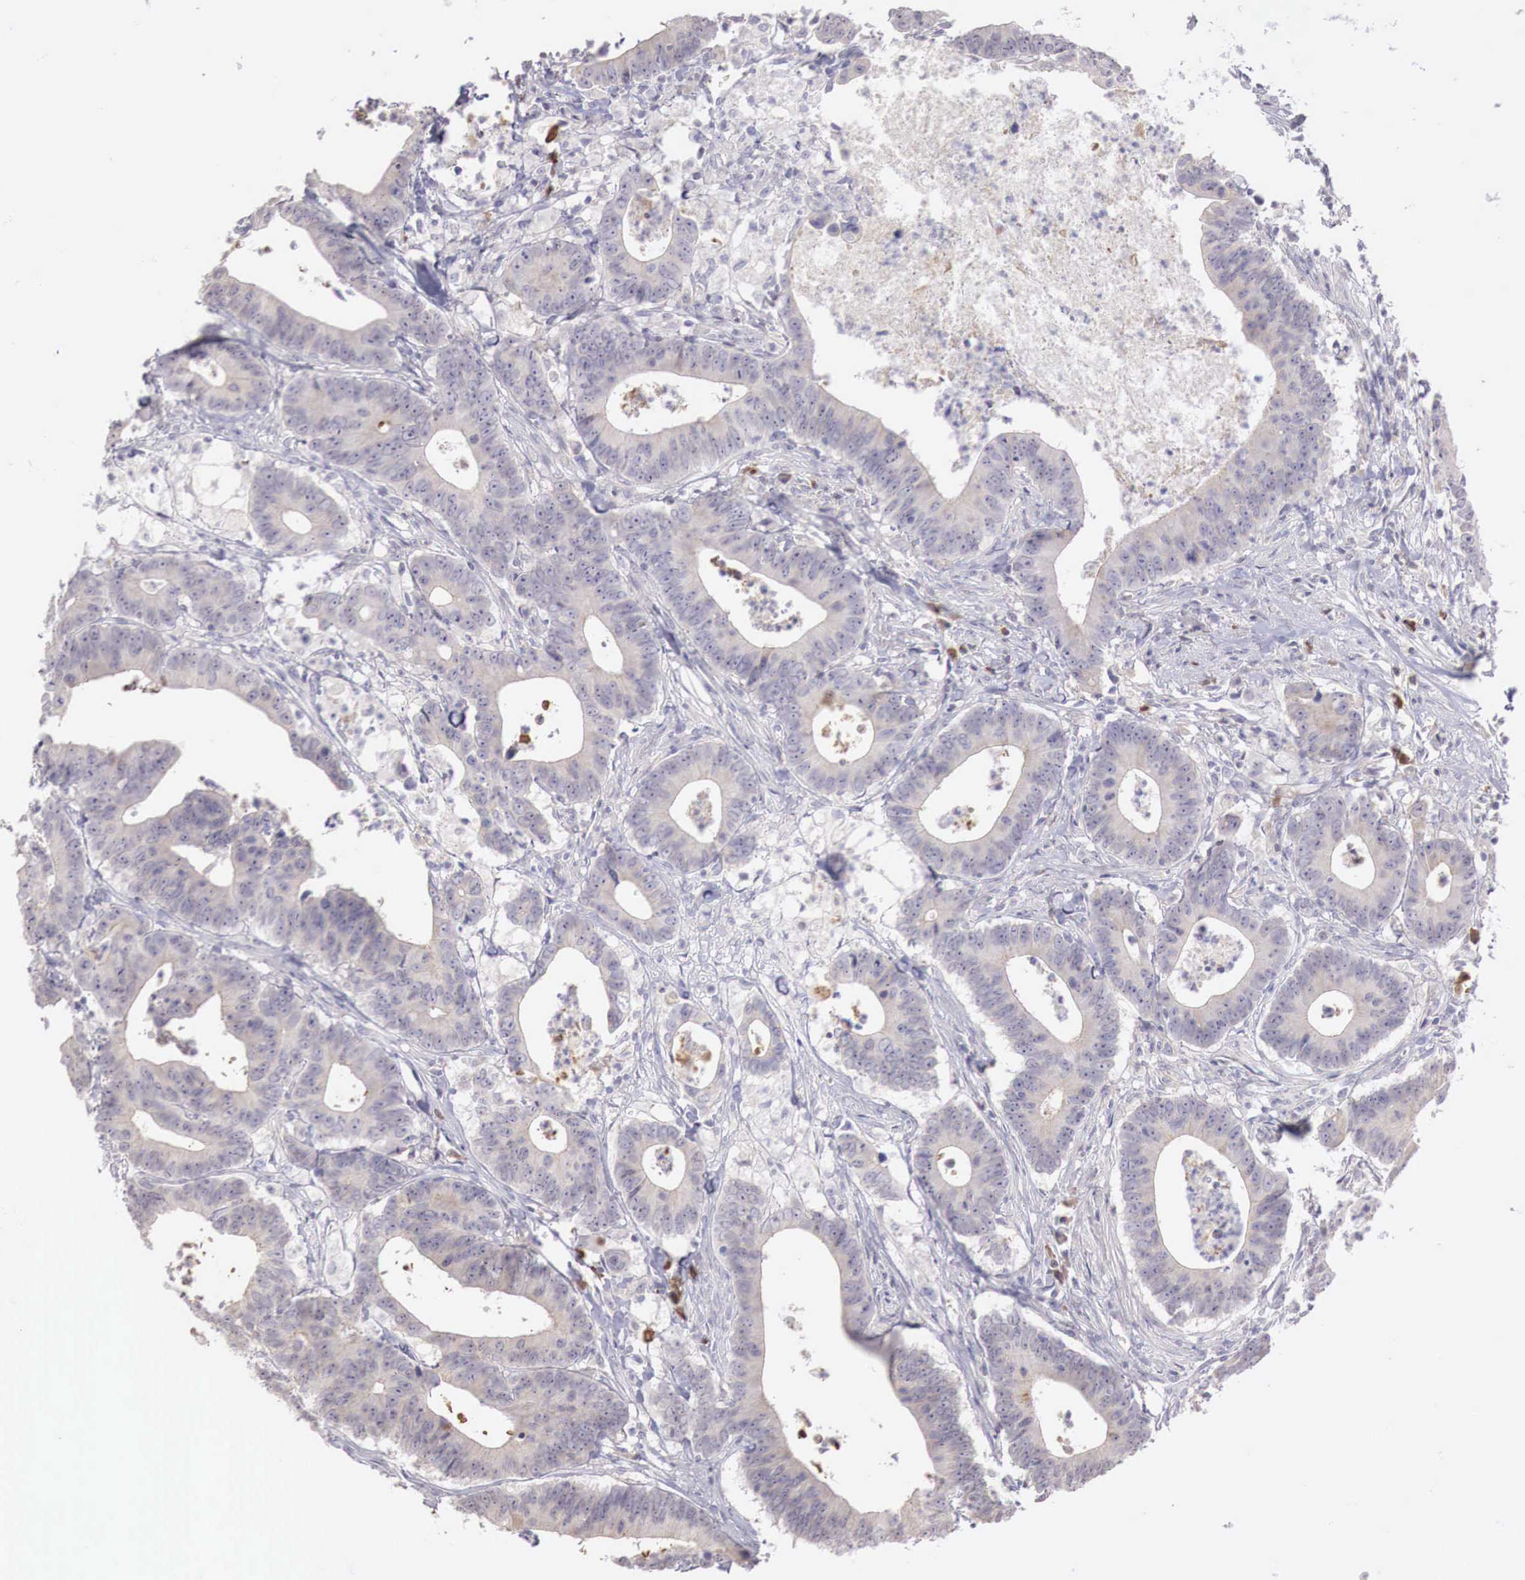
{"staining": {"intensity": "weak", "quantity": "<25%", "location": "cytoplasmic/membranous"}, "tissue": "colorectal cancer", "cell_type": "Tumor cells", "image_type": "cancer", "snomed": [{"axis": "morphology", "description": "Adenocarcinoma, NOS"}, {"axis": "topography", "description": "Colon"}], "caption": "Histopathology image shows no protein positivity in tumor cells of colorectal adenocarcinoma tissue. (Brightfield microscopy of DAB IHC at high magnification).", "gene": "XPNPEP2", "patient": {"sex": "male", "age": 55}}